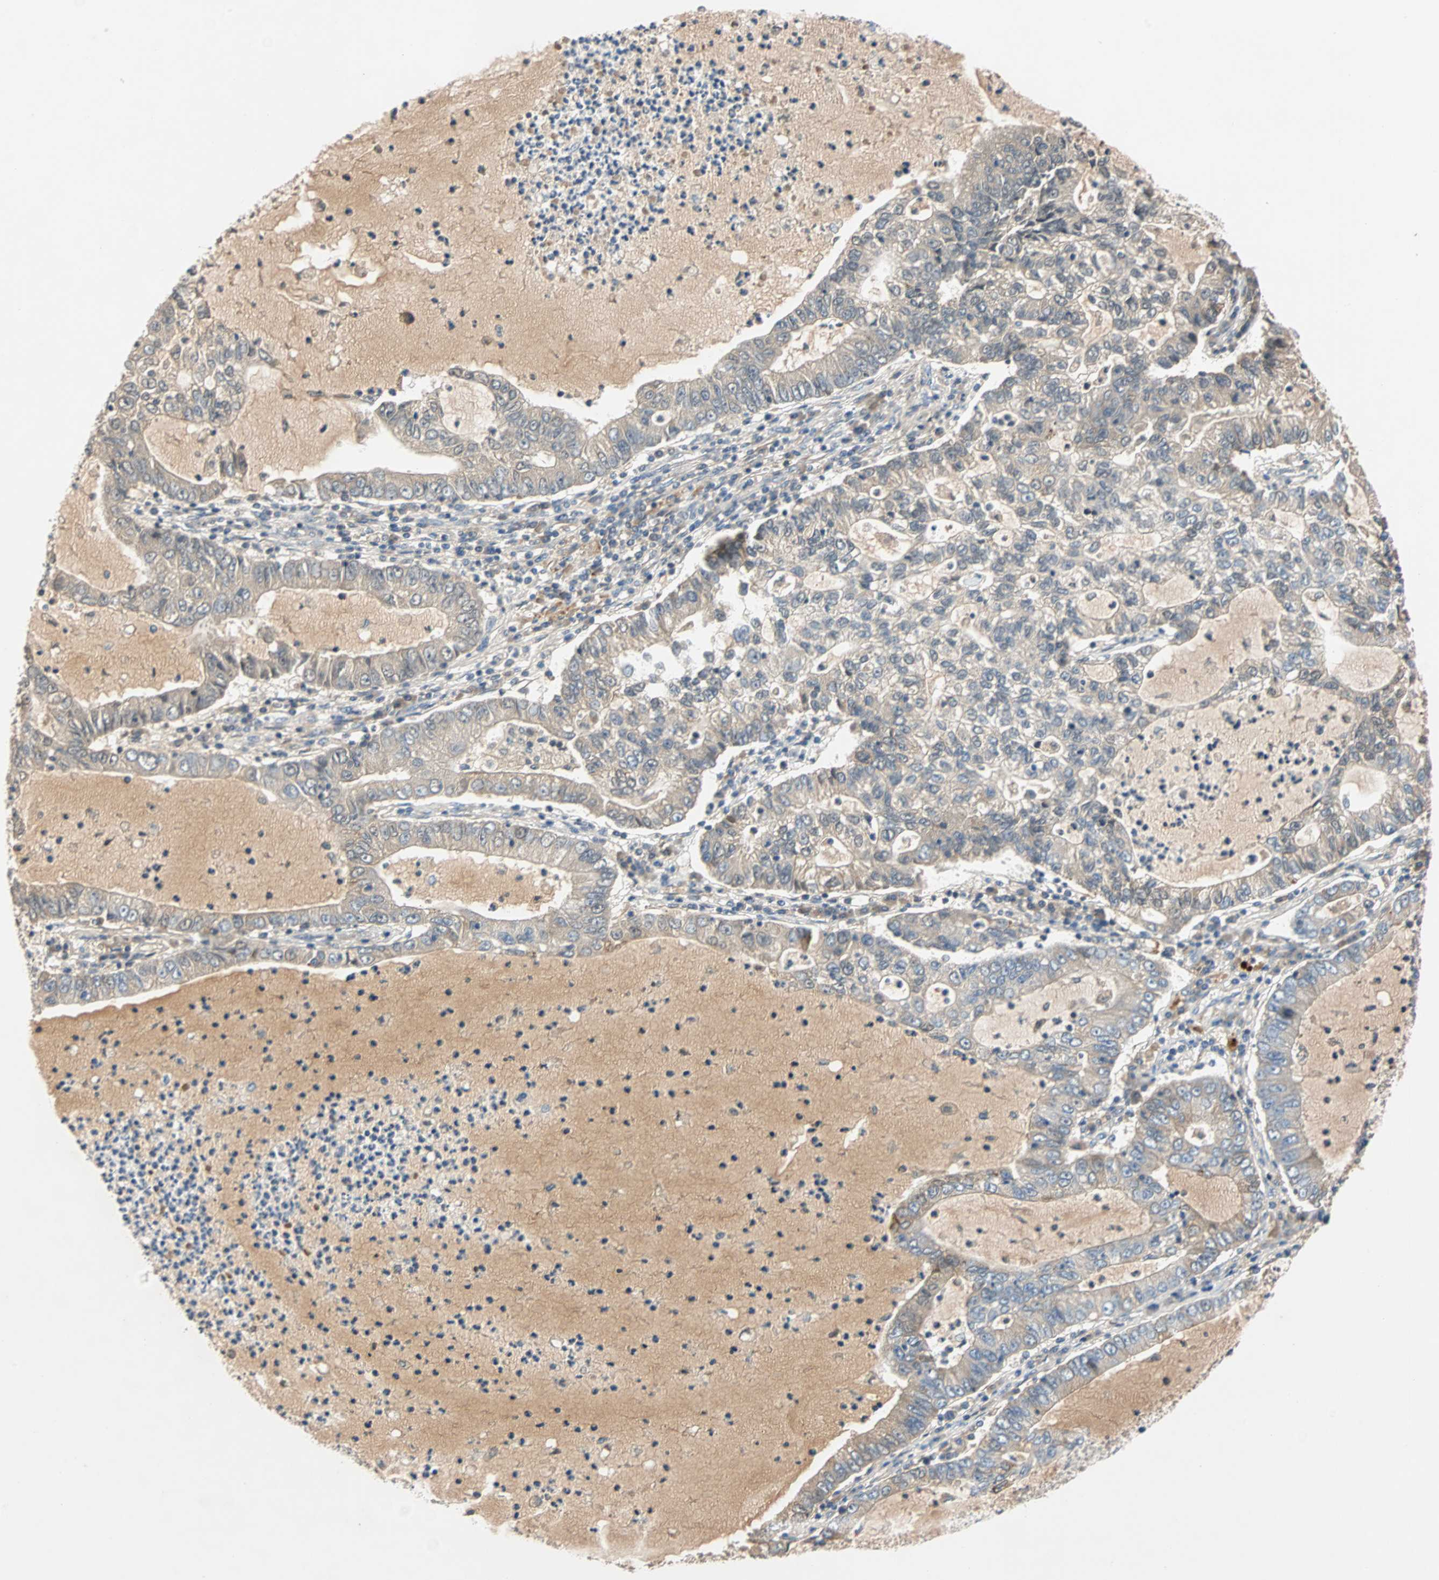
{"staining": {"intensity": "negative", "quantity": "none", "location": "none"}, "tissue": "lung cancer", "cell_type": "Tumor cells", "image_type": "cancer", "snomed": [{"axis": "morphology", "description": "Adenocarcinoma, NOS"}, {"axis": "topography", "description": "Lung"}], "caption": "This photomicrograph is of adenocarcinoma (lung) stained with immunohistochemistry (IHC) to label a protein in brown with the nuclei are counter-stained blue. There is no staining in tumor cells.", "gene": "MAP4K1", "patient": {"sex": "female", "age": 51}}